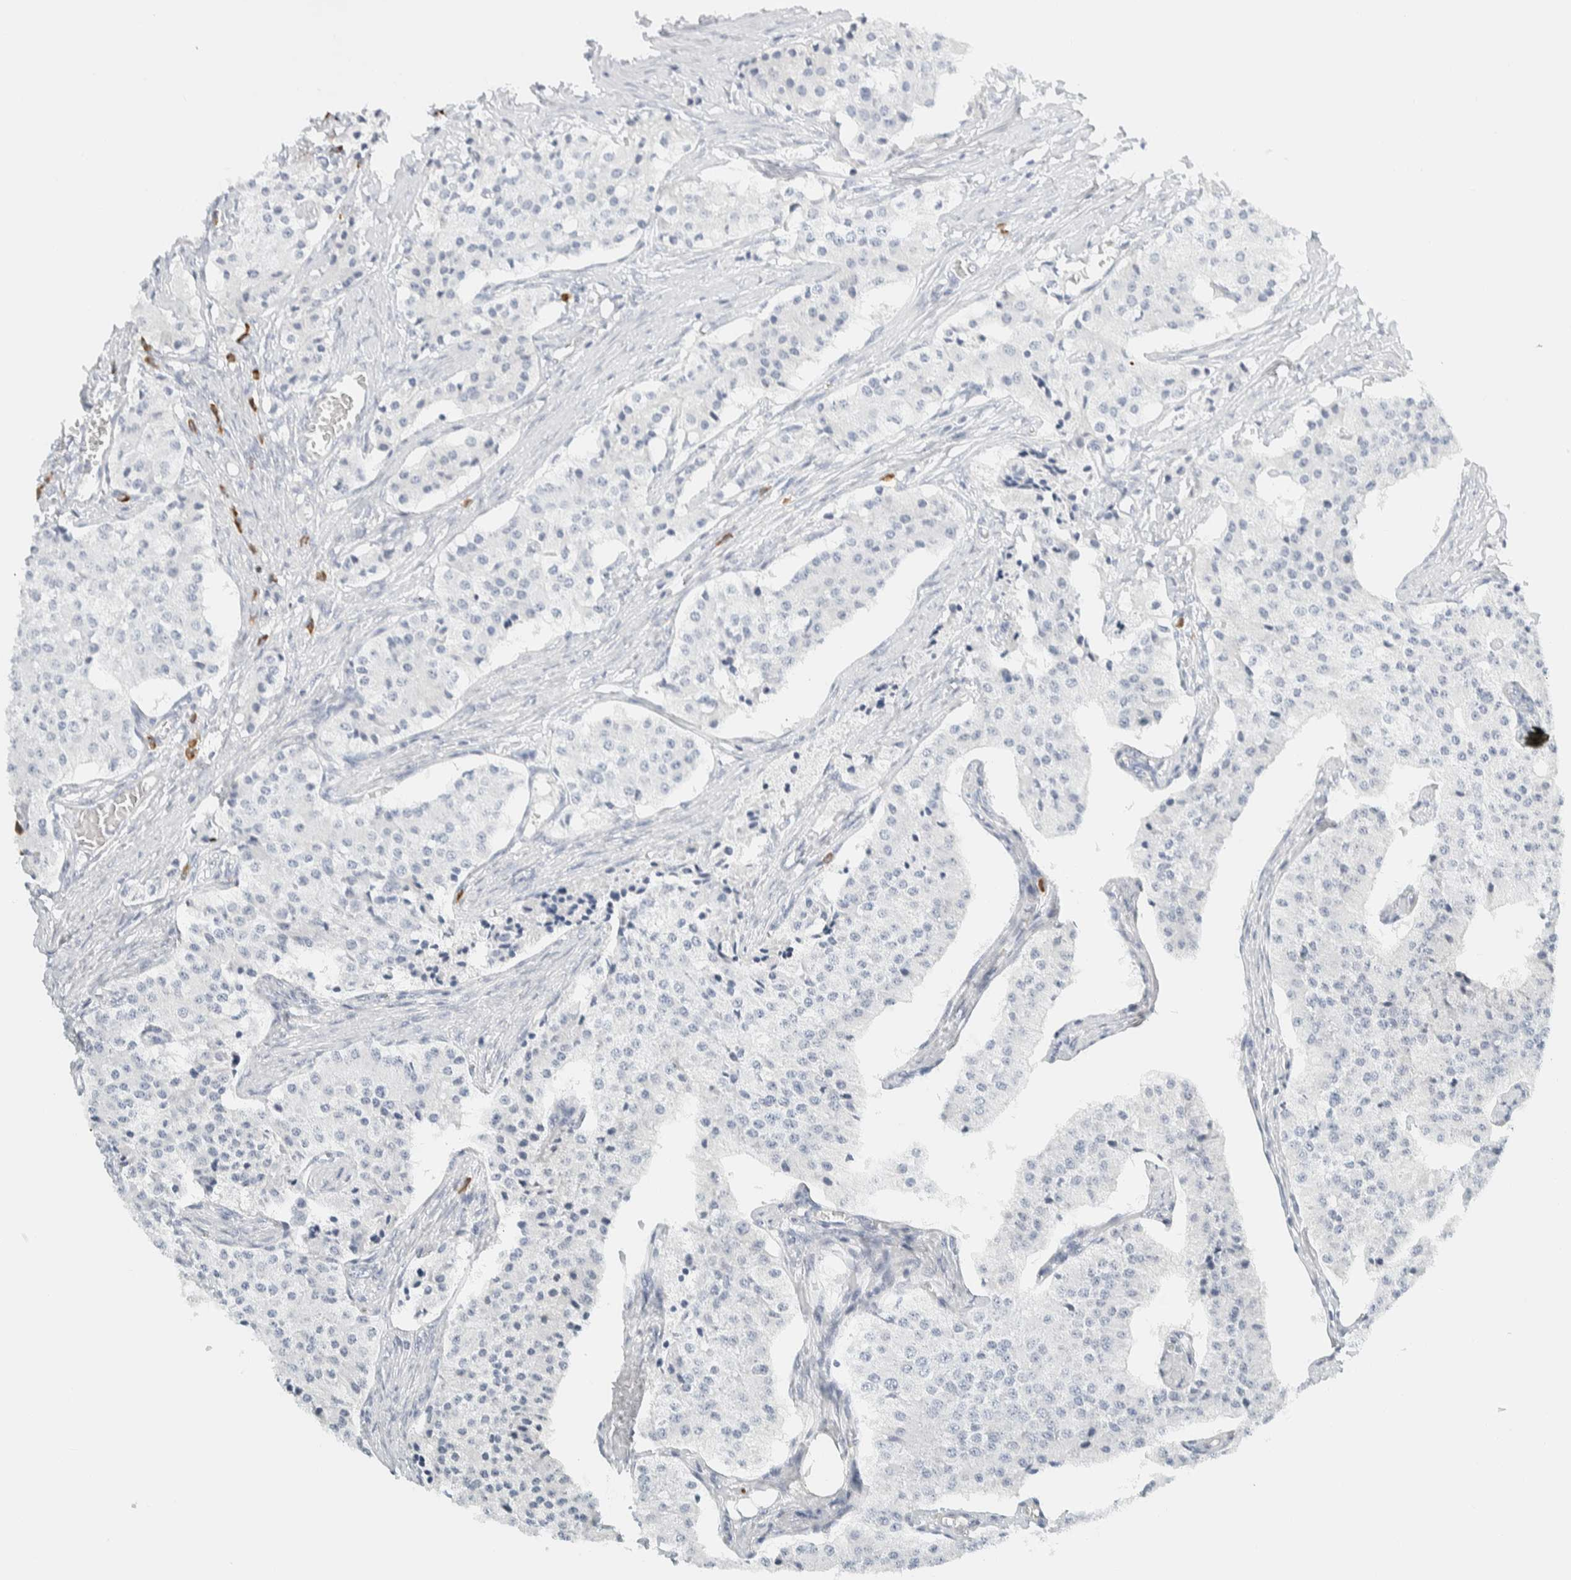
{"staining": {"intensity": "negative", "quantity": "none", "location": "none"}, "tissue": "carcinoid", "cell_type": "Tumor cells", "image_type": "cancer", "snomed": [{"axis": "morphology", "description": "Carcinoid, malignant, NOS"}, {"axis": "topography", "description": "Colon"}], "caption": "Tumor cells are negative for protein expression in human carcinoid.", "gene": "ARHGAP27", "patient": {"sex": "female", "age": 52}}